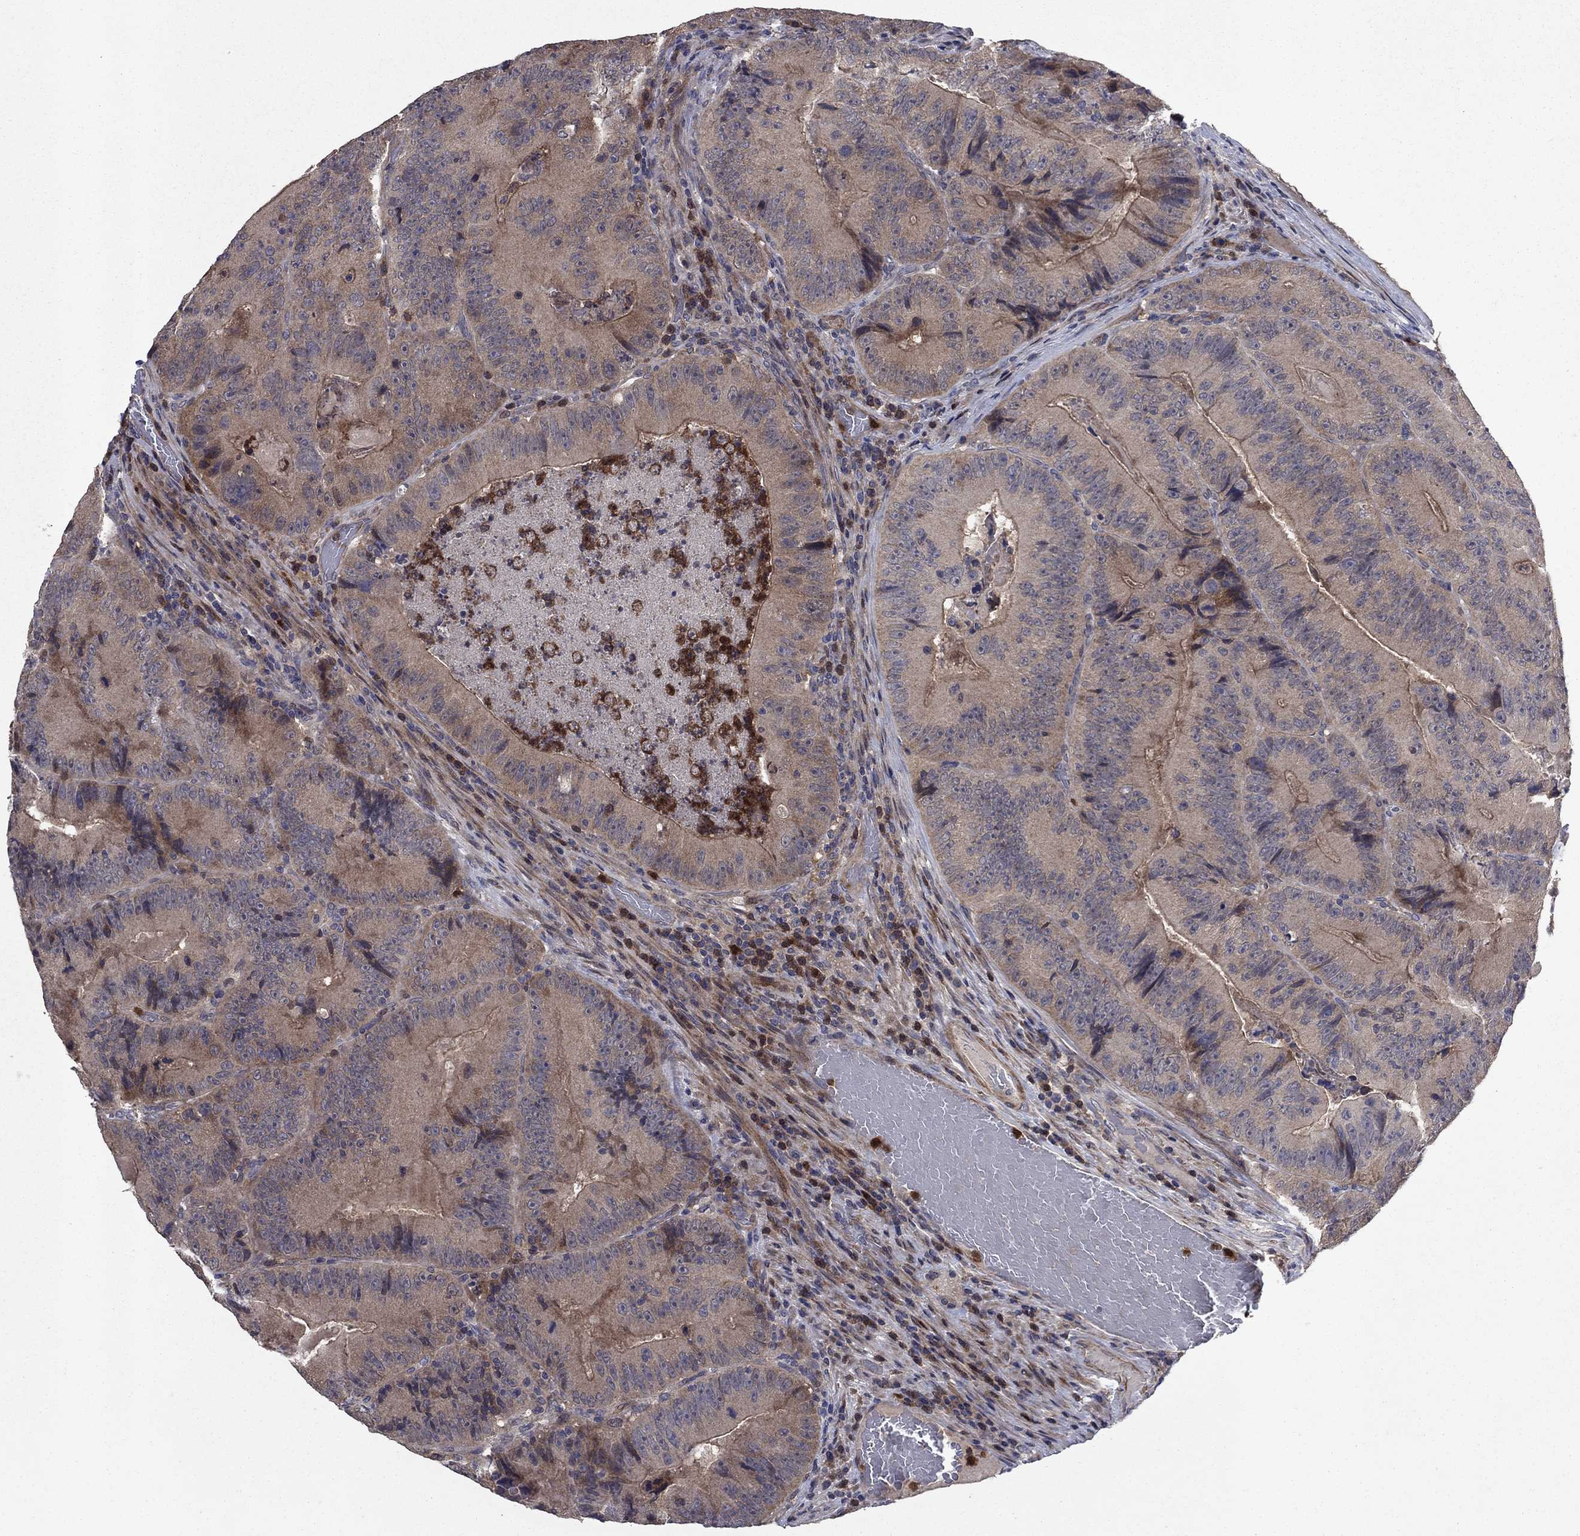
{"staining": {"intensity": "weak", "quantity": "25%-75%", "location": "cytoplasmic/membranous"}, "tissue": "colorectal cancer", "cell_type": "Tumor cells", "image_type": "cancer", "snomed": [{"axis": "morphology", "description": "Adenocarcinoma, NOS"}, {"axis": "topography", "description": "Colon"}], "caption": "Brown immunohistochemical staining in colorectal cancer (adenocarcinoma) reveals weak cytoplasmic/membranous expression in approximately 25%-75% of tumor cells. (brown staining indicates protein expression, while blue staining denotes nuclei).", "gene": "MSRB1", "patient": {"sex": "female", "age": 86}}